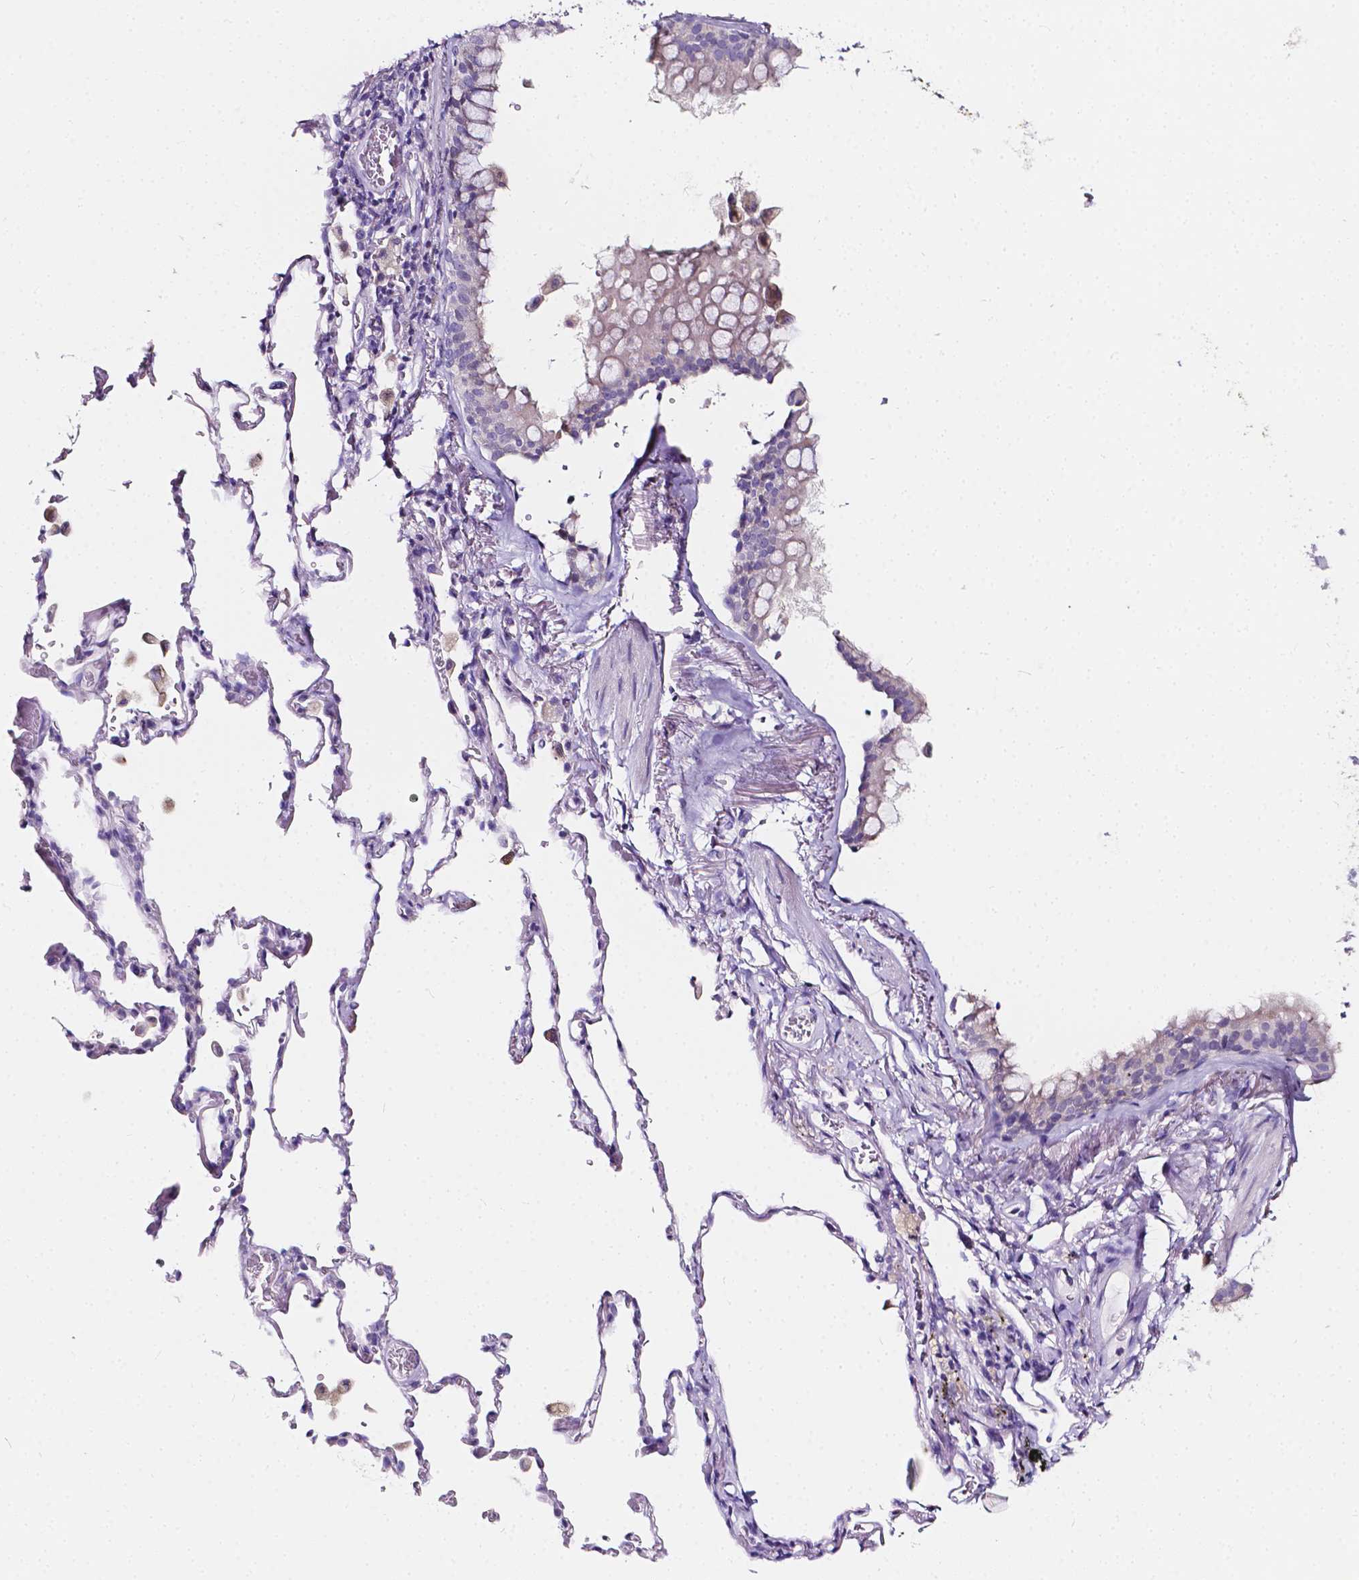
{"staining": {"intensity": "negative", "quantity": "none", "location": "none"}, "tissue": "bronchus", "cell_type": "Respiratory epithelial cells", "image_type": "normal", "snomed": [{"axis": "morphology", "description": "Normal tissue, NOS"}, {"axis": "topography", "description": "Bronchus"}, {"axis": "topography", "description": "Lung"}], "caption": "Image shows no protein staining in respiratory epithelial cells of normal bronchus.", "gene": "CLSTN2", "patient": {"sex": "male", "age": 54}}